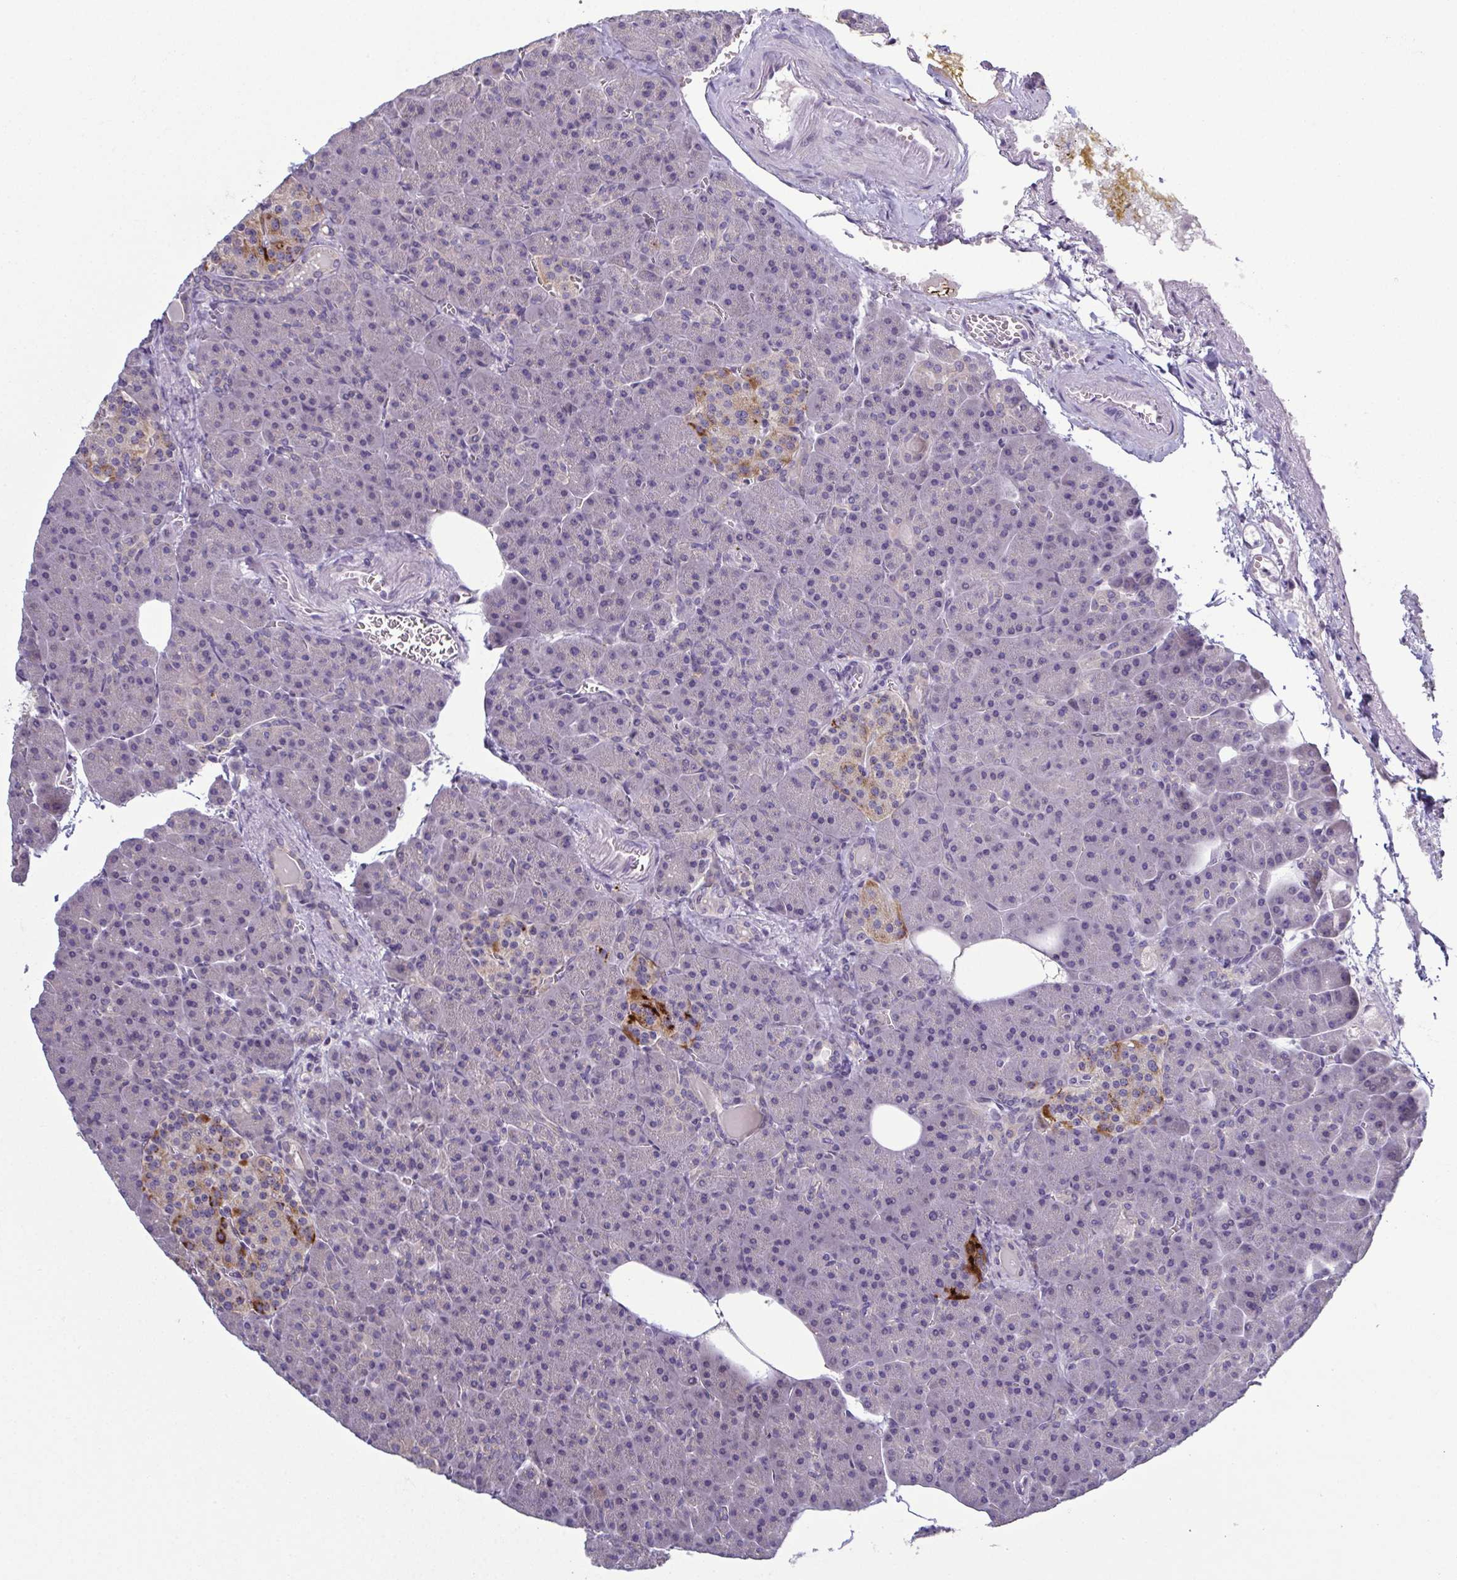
{"staining": {"intensity": "negative", "quantity": "none", "location": "none"}, "tissue": "pancreas", "cell_type": "Exocrine glandular cells", "image_type": "normal", "snomed": [{"axis": "morphology", "description": "Normal tissue, NOS"}, {"axis": "topography", "description": "Pancreas"}], "caption": "High power microscopy photomicrograph of an immunohistochemistry histopathology image of normal pancreas, revealing no significant positivity in exocrine glandular cells.", "gene": "ODF1", "patient": {"sex": "female", "age": 74}}